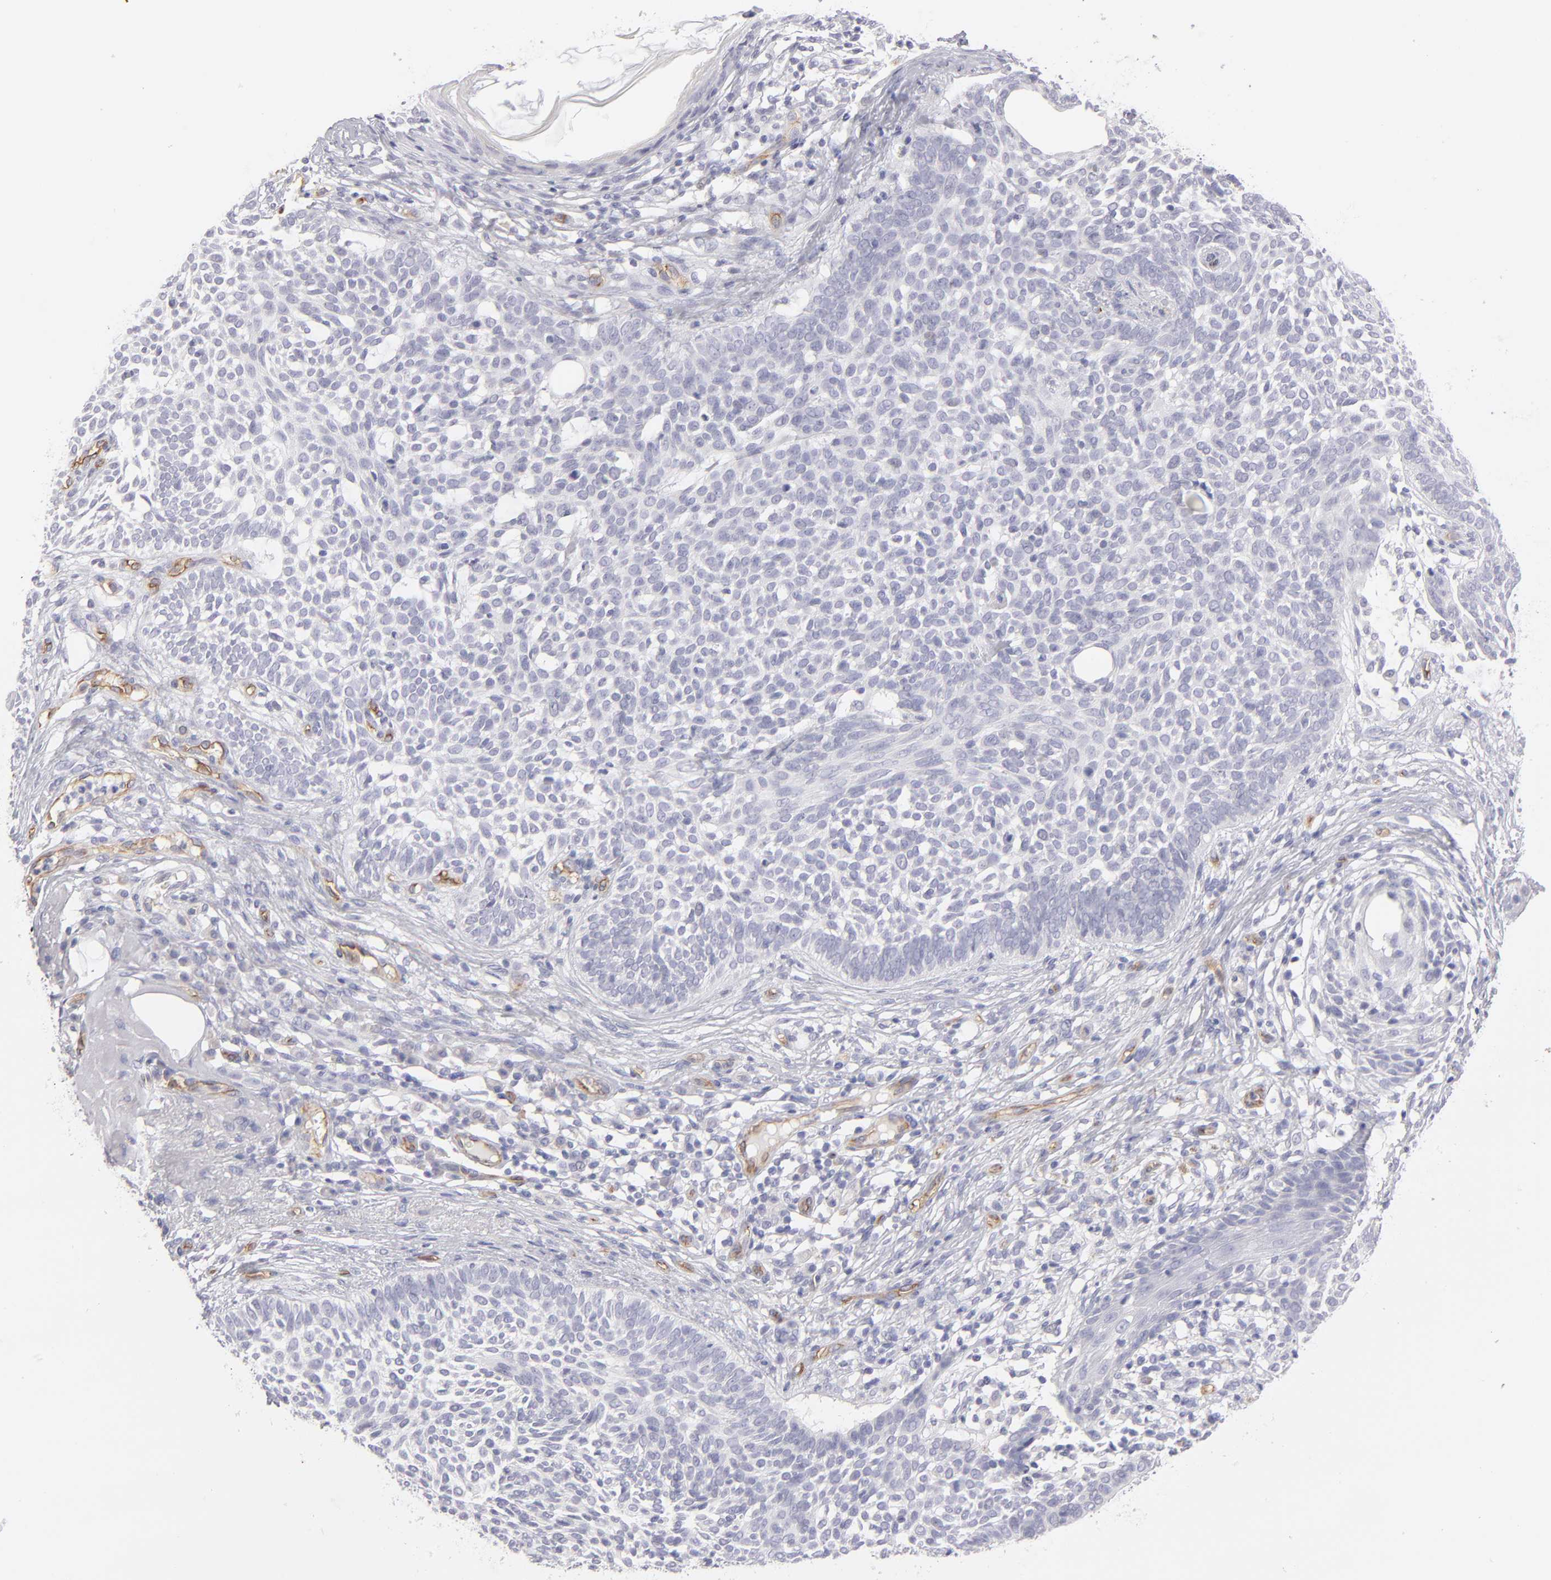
{"staining": {"intensity": "negative", "quantity": "none", "location": "none"}, "tissue": "skin cancer", "cell_type": "Tumor cells", "image_type": "cancer", "snomed": [{"axis": "morphology", "description": "Basal cell carcinoma"}, {"axis": "topography", "description": "Skin"}], "caption": "Basal cell carcinoma (skin) stained for a protein using immunohistochemistry (IHC) reveals no staining tumor cells.", "gene": "PLVAP", "patient": {"sex": "male", "age": 74}}